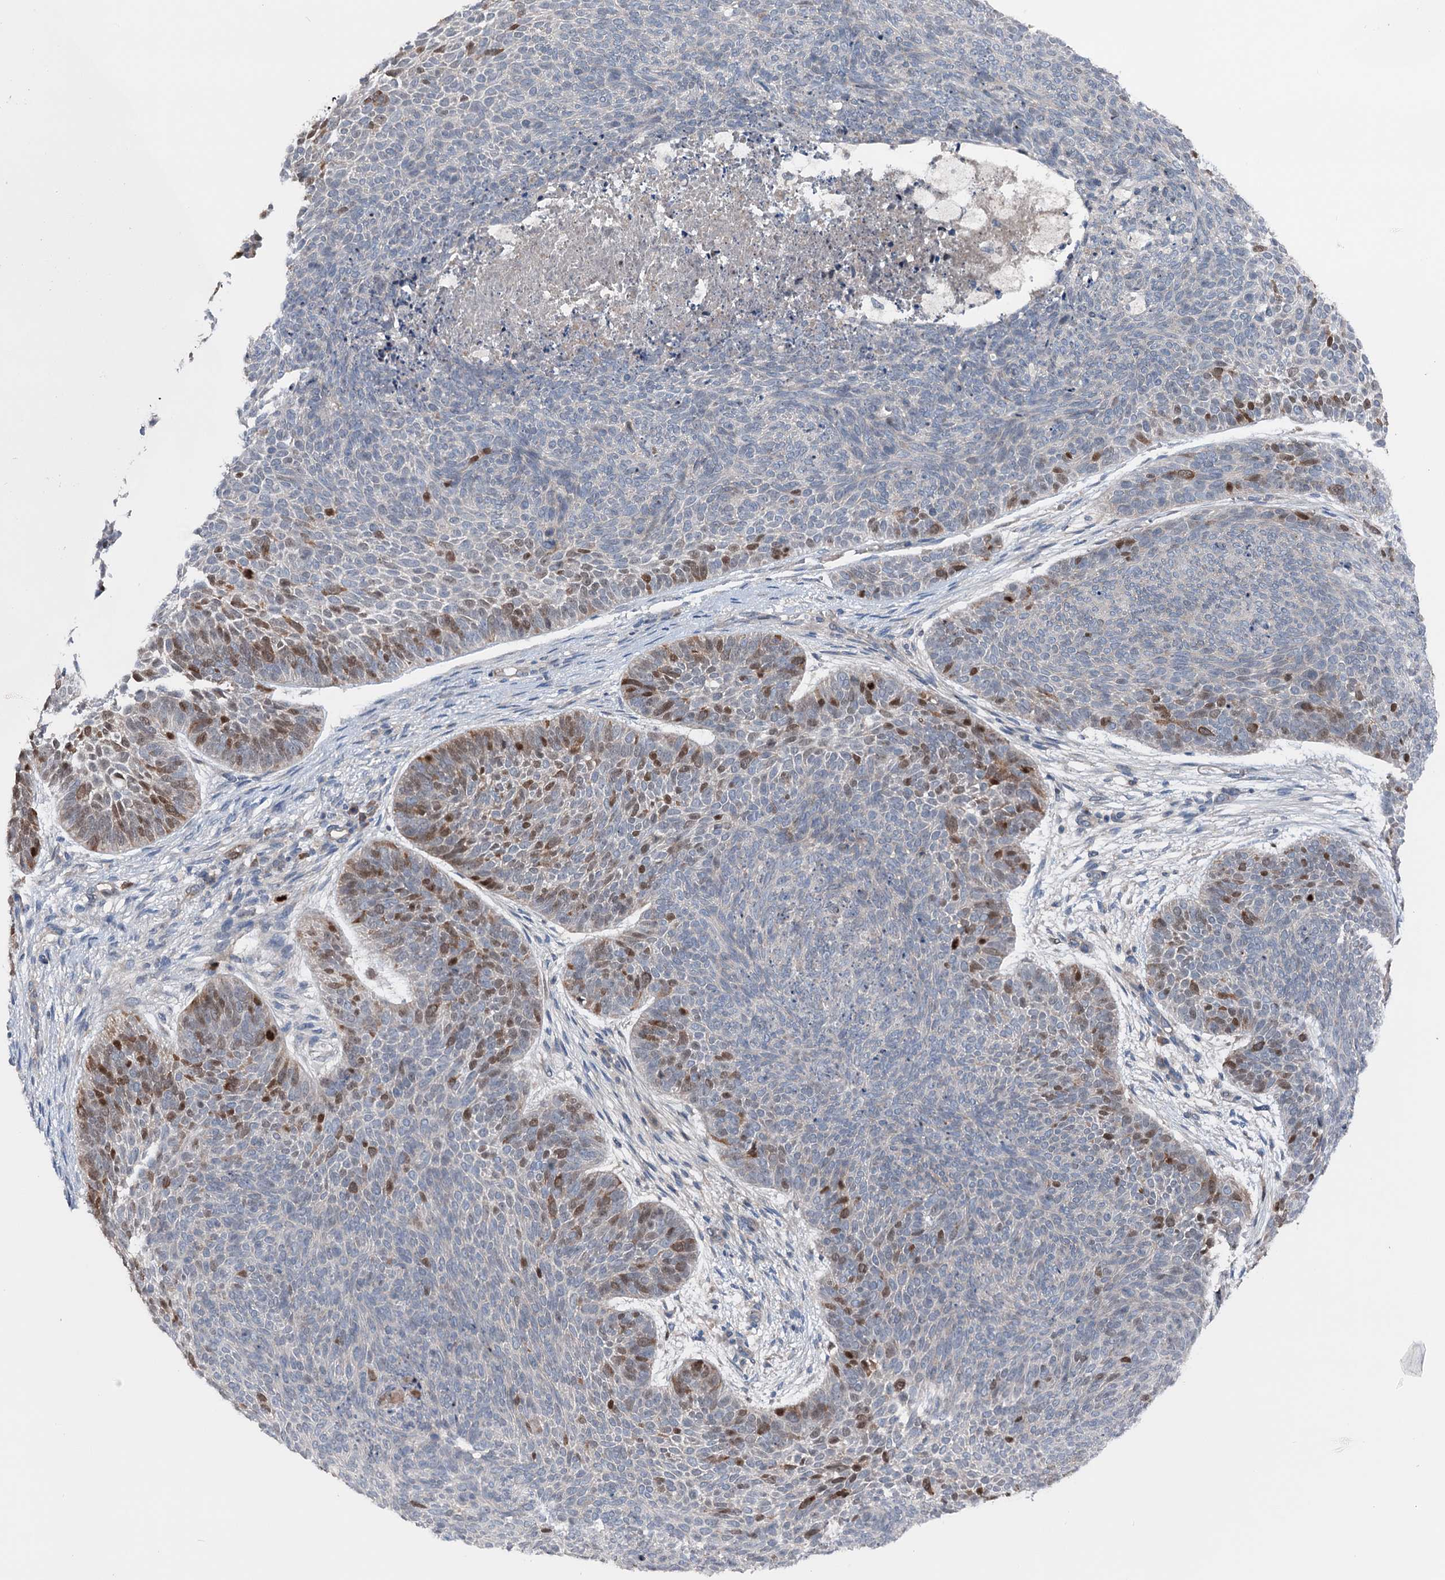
{"staining": {"intensity": "moderate", "quantity": "25%-75%", "location": "cytoplasmic/membranous,nuclear"}, "tissue": "skin cancer", "cell_type": "Tumor cells", "image_type": "cancer", "snomed": [{"axis": "morphology", "description": "Basal cell carcinoma"}, {"axis": "topography", "description": "Skin"}], "caption": "Skin cancer (basal cell carcinoma) stained with immunohistochemistry reveals moderate cytoplasmic/membranous and nuclear positivity in about 25%-75% of tumor cells.", "gene": "NCAPD2", "patient": {"sex": "male", "age": 85}}